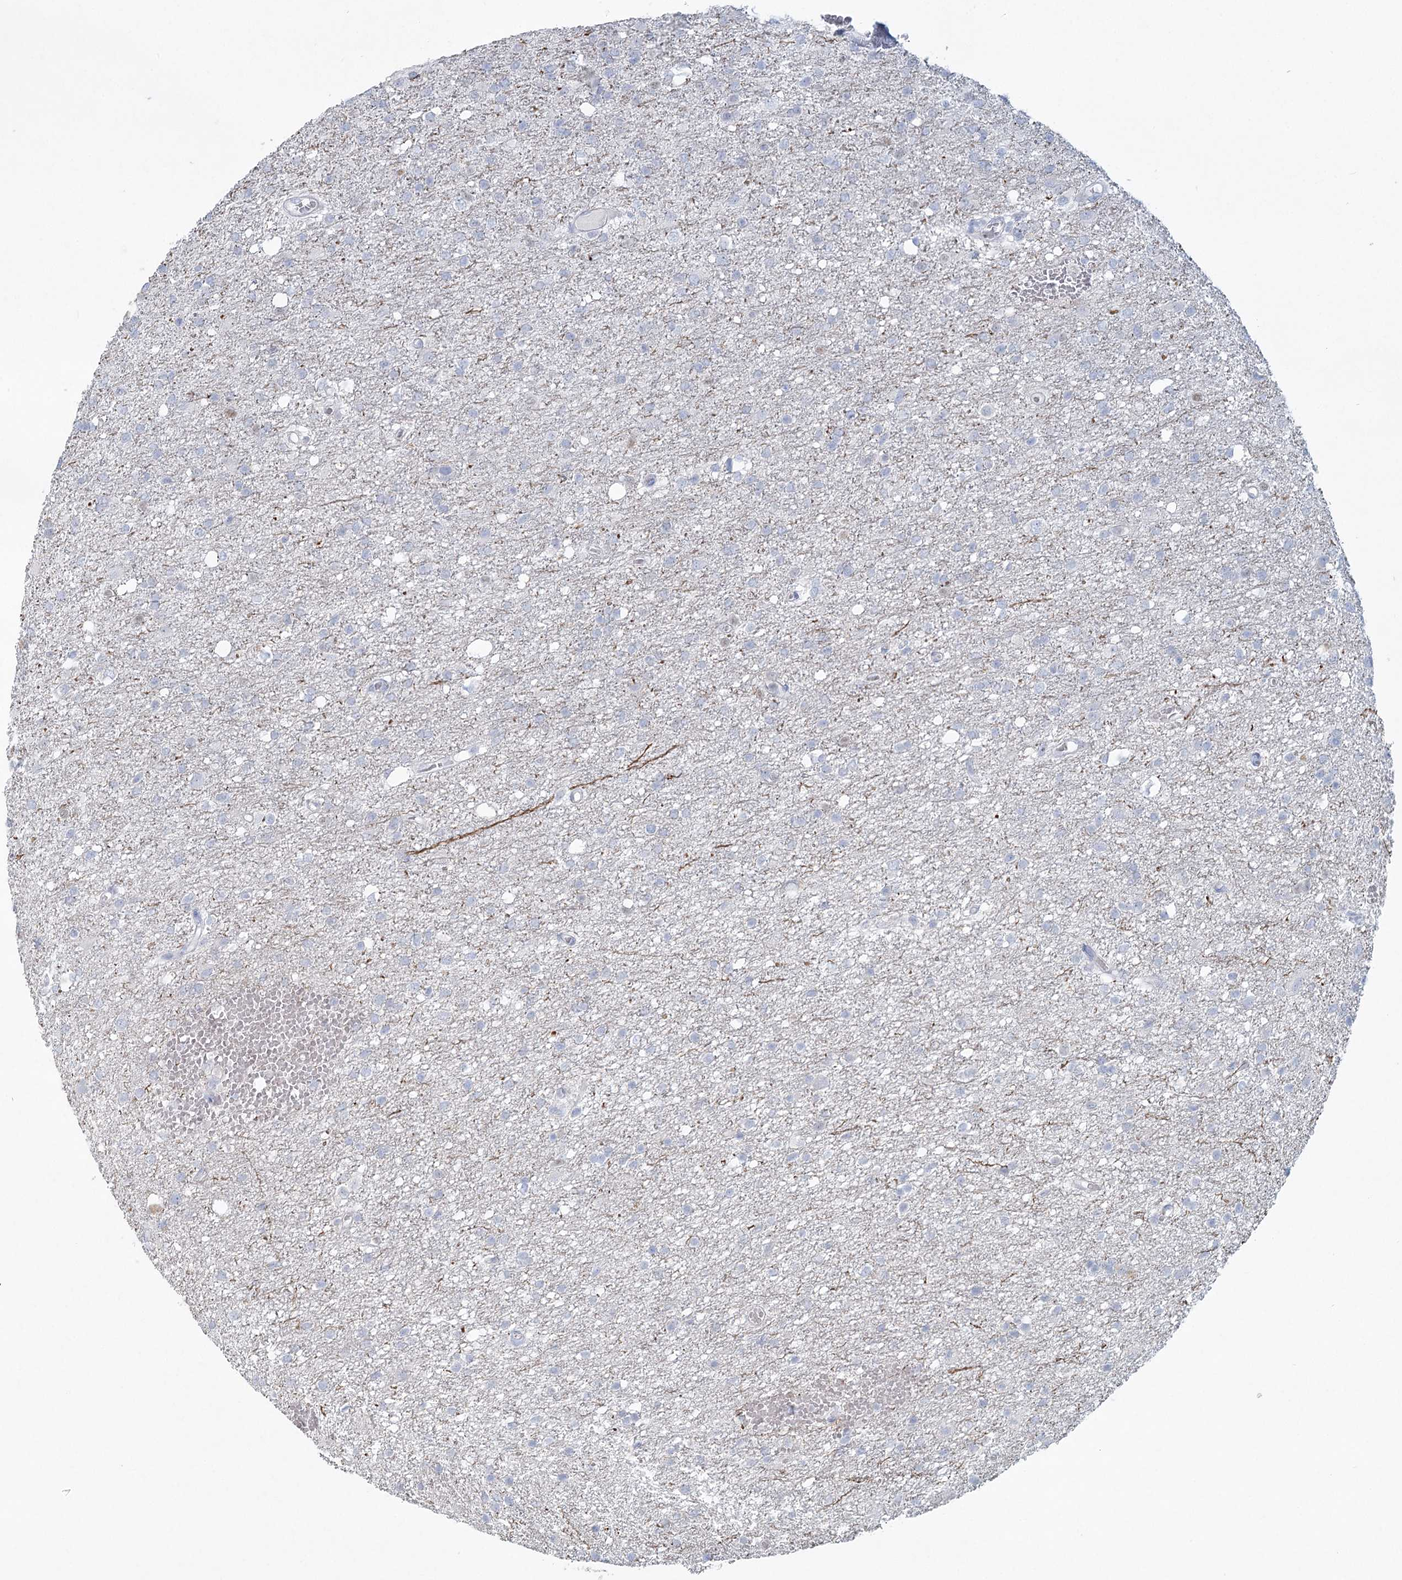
{"staining": {"intensity": "negative", "quantity": "none", "location": "none"}, "tissue": "glioma", "cell_type": "Tumor cells", "image_type": "cancer", "snomed": [{"axis": "morphology", "description": "Glioma, malignant, High grade"}, {"axis": "topography", "description": "Brain"}], "caption": "Tumor cells show no significant protein expression in malignant glioma (high-grade).", "gene": "LRP2BP", "patient": {"sex": "female", "age": 59}}